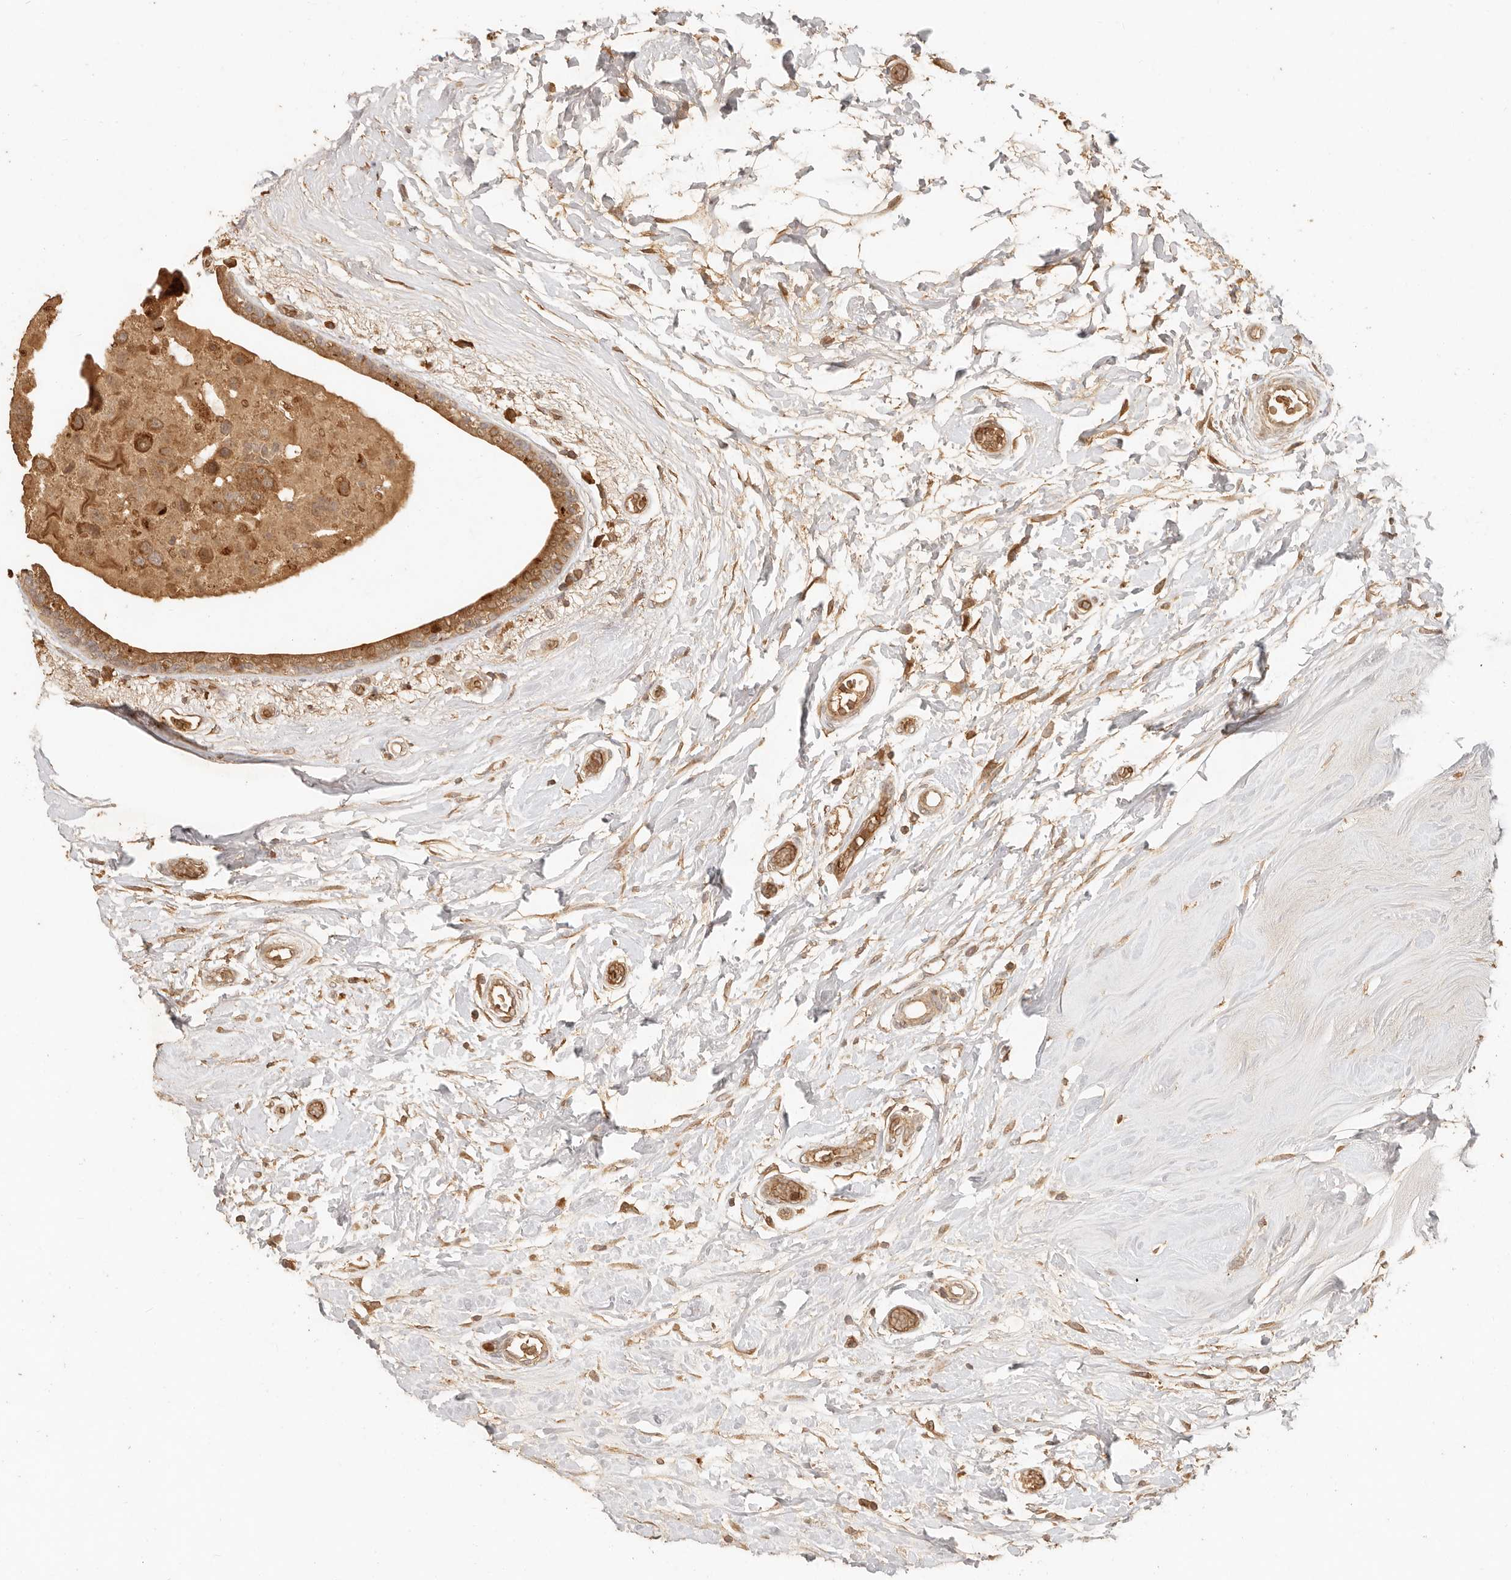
{"staining": {"intensity": "moderate", "quantity": ">75%", "location": "cytoplasmic/membranous,nuclear"}, "tissue": "breast cancer", "cell_type": "Tumor cells", "image_type": "cancer", "snomed": [{"axis": "morphology", "description": "Duct carcinoma"}, {"axis": "topography", "description": "Breast"}], "caption": "Protein staining of breast infiltrating ductal carcinoma tissue demonstrates moderate cytoplasmic/membranous and nuclear staining in approximately >75% of tumor cells.", "gene": "INTS11", "patient": {"sex": "female", "age": 62}}